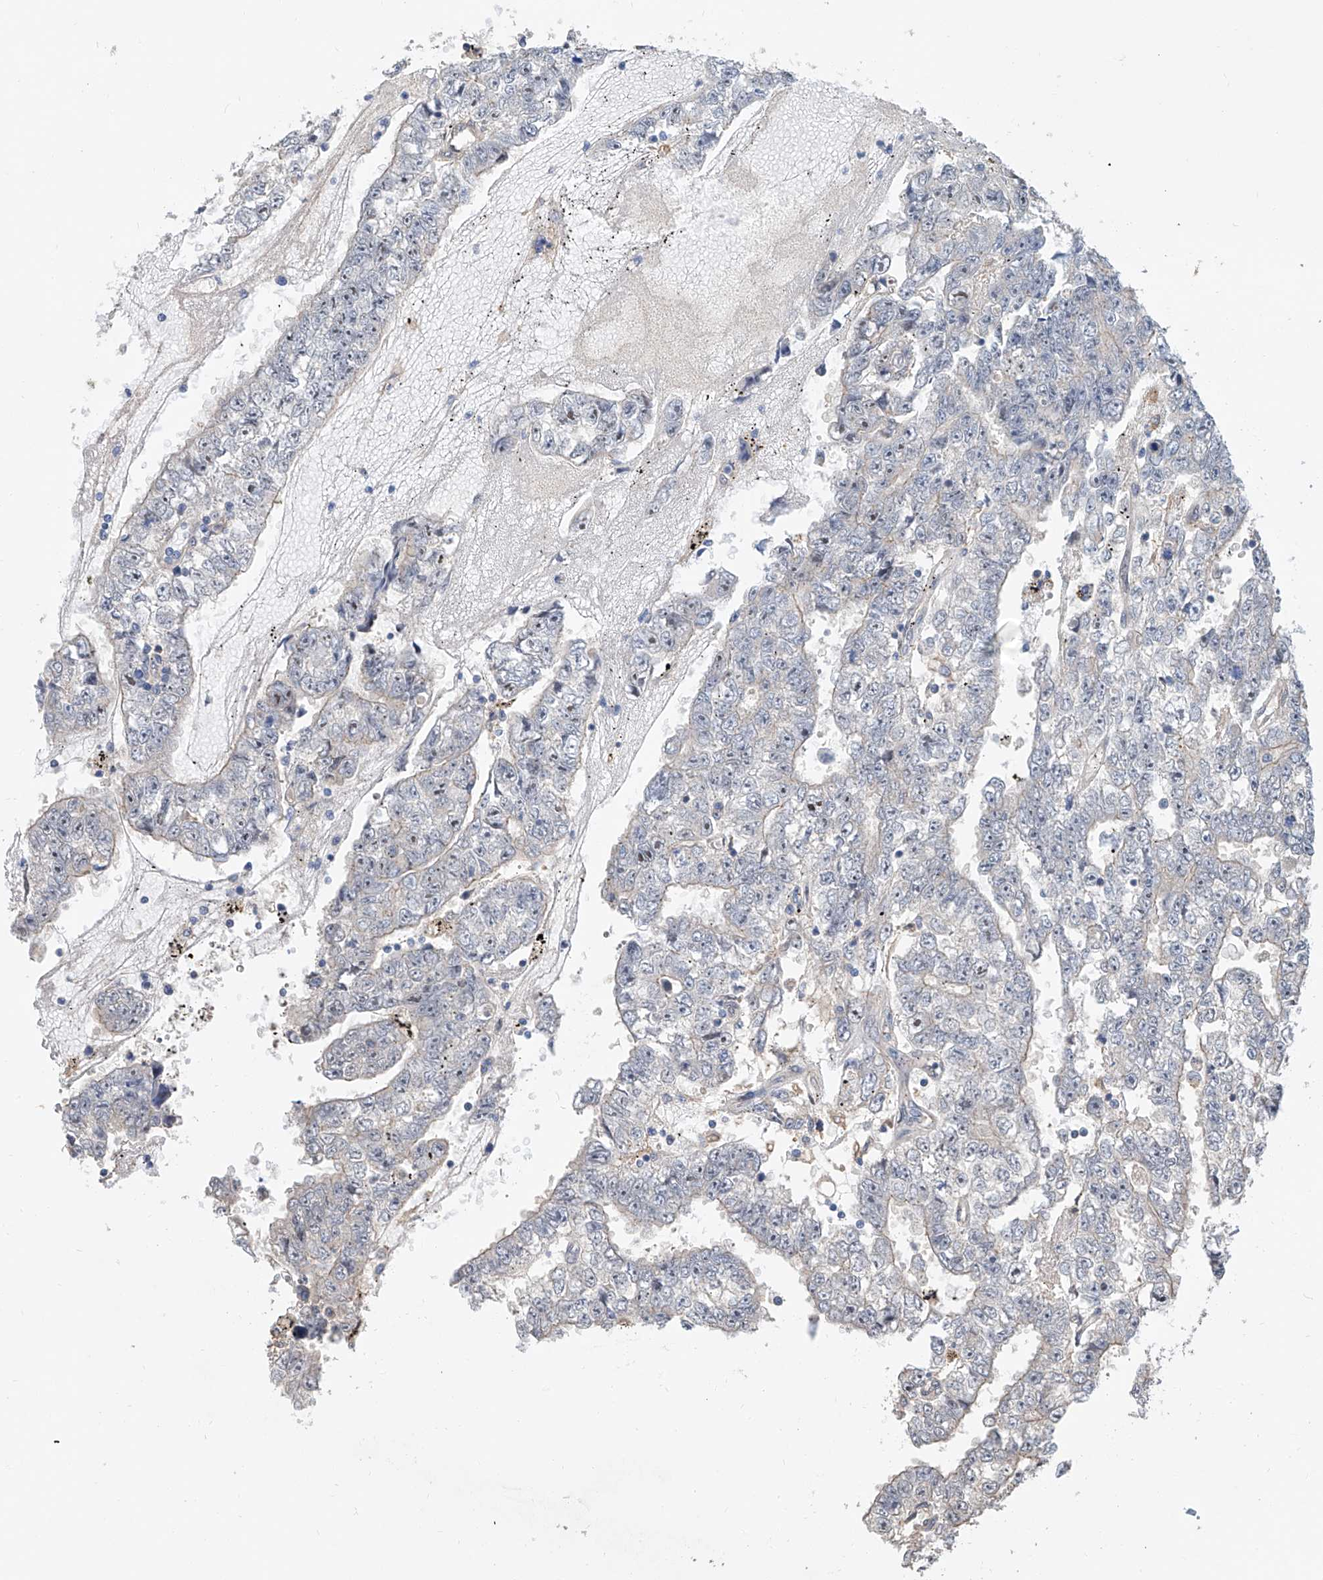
{"staining": {"intensity": "negative", "quantity": "none", "location": "none"}, "tissue": "testis cancer", "cell_type": "Tumor cells", "image_type": "cancer", "snomed": [{"axis": "morphology", "description": "Carcinoma, Embryonal, NOS"}, {"axis": "topography", "description": "Testis"}], "caption": "Immunohistochemistry micrograph of neoplastic tissue: human testis cancer (embryonal carcinoma) stained with DAB (3,3'-diaminobenzidine) exhibits no significant protein positivity in tumor cells.", "gene": "MAGEE2", "patient": {"sex": "male", "age": 25}}